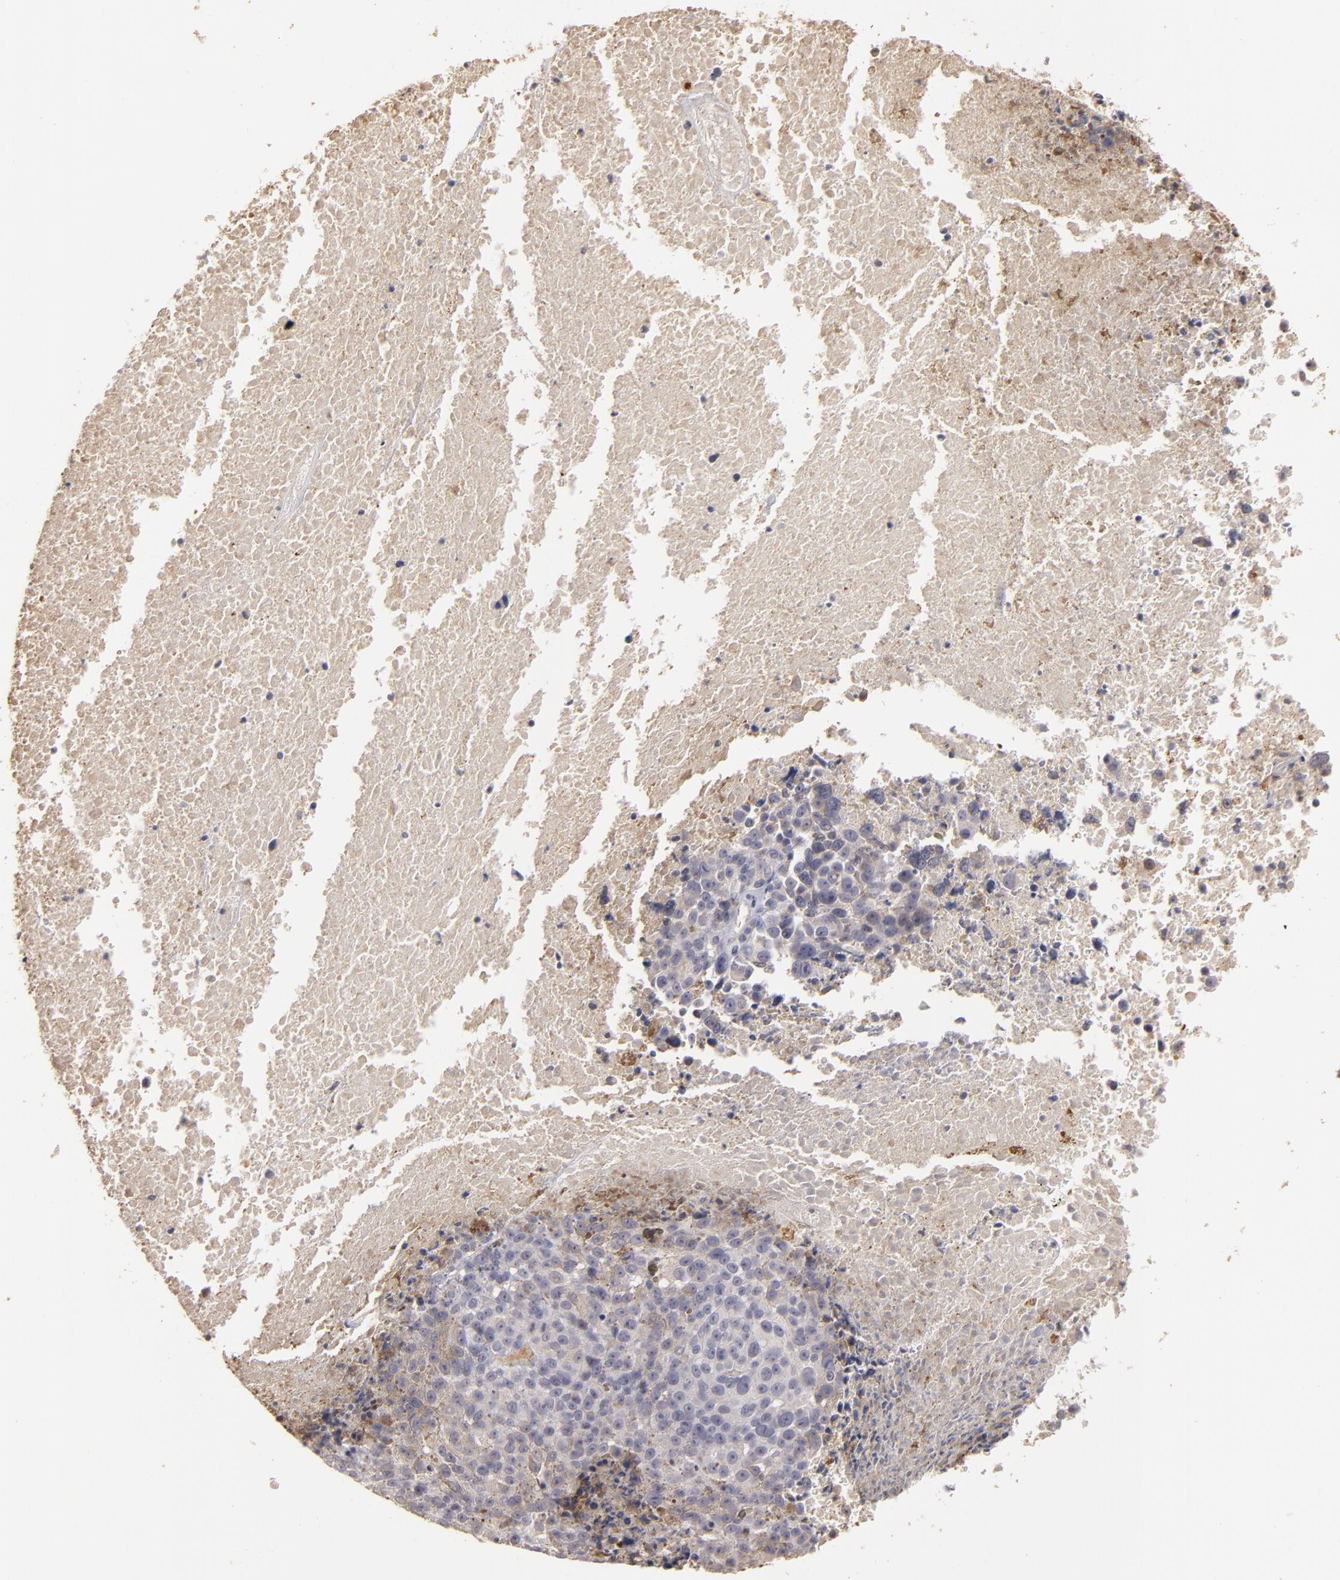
{"staining": {"intensity": "negative", "quantity": "none", "location": "none"}, "tissue": "melanoma", "cell_type": "Tumor cells", "image_type": "cancer", "snomed": [{"axis": "morphology", "description": "Malignant melanoma, Metastatic site"}, {"axis": "topography", "description": "Cerebral cortex"}], "caption": "Melanoma was stained to show a protein in brown. There is no significant staining in tumor cells. (Stains: DAB immunohistochemistry (IHC) with hematoxylin counter stain, Microscopy: brightfield microscopy at high magnification).", "gene": "MBL2", "patient": {"sex": "female", "age": 52}}